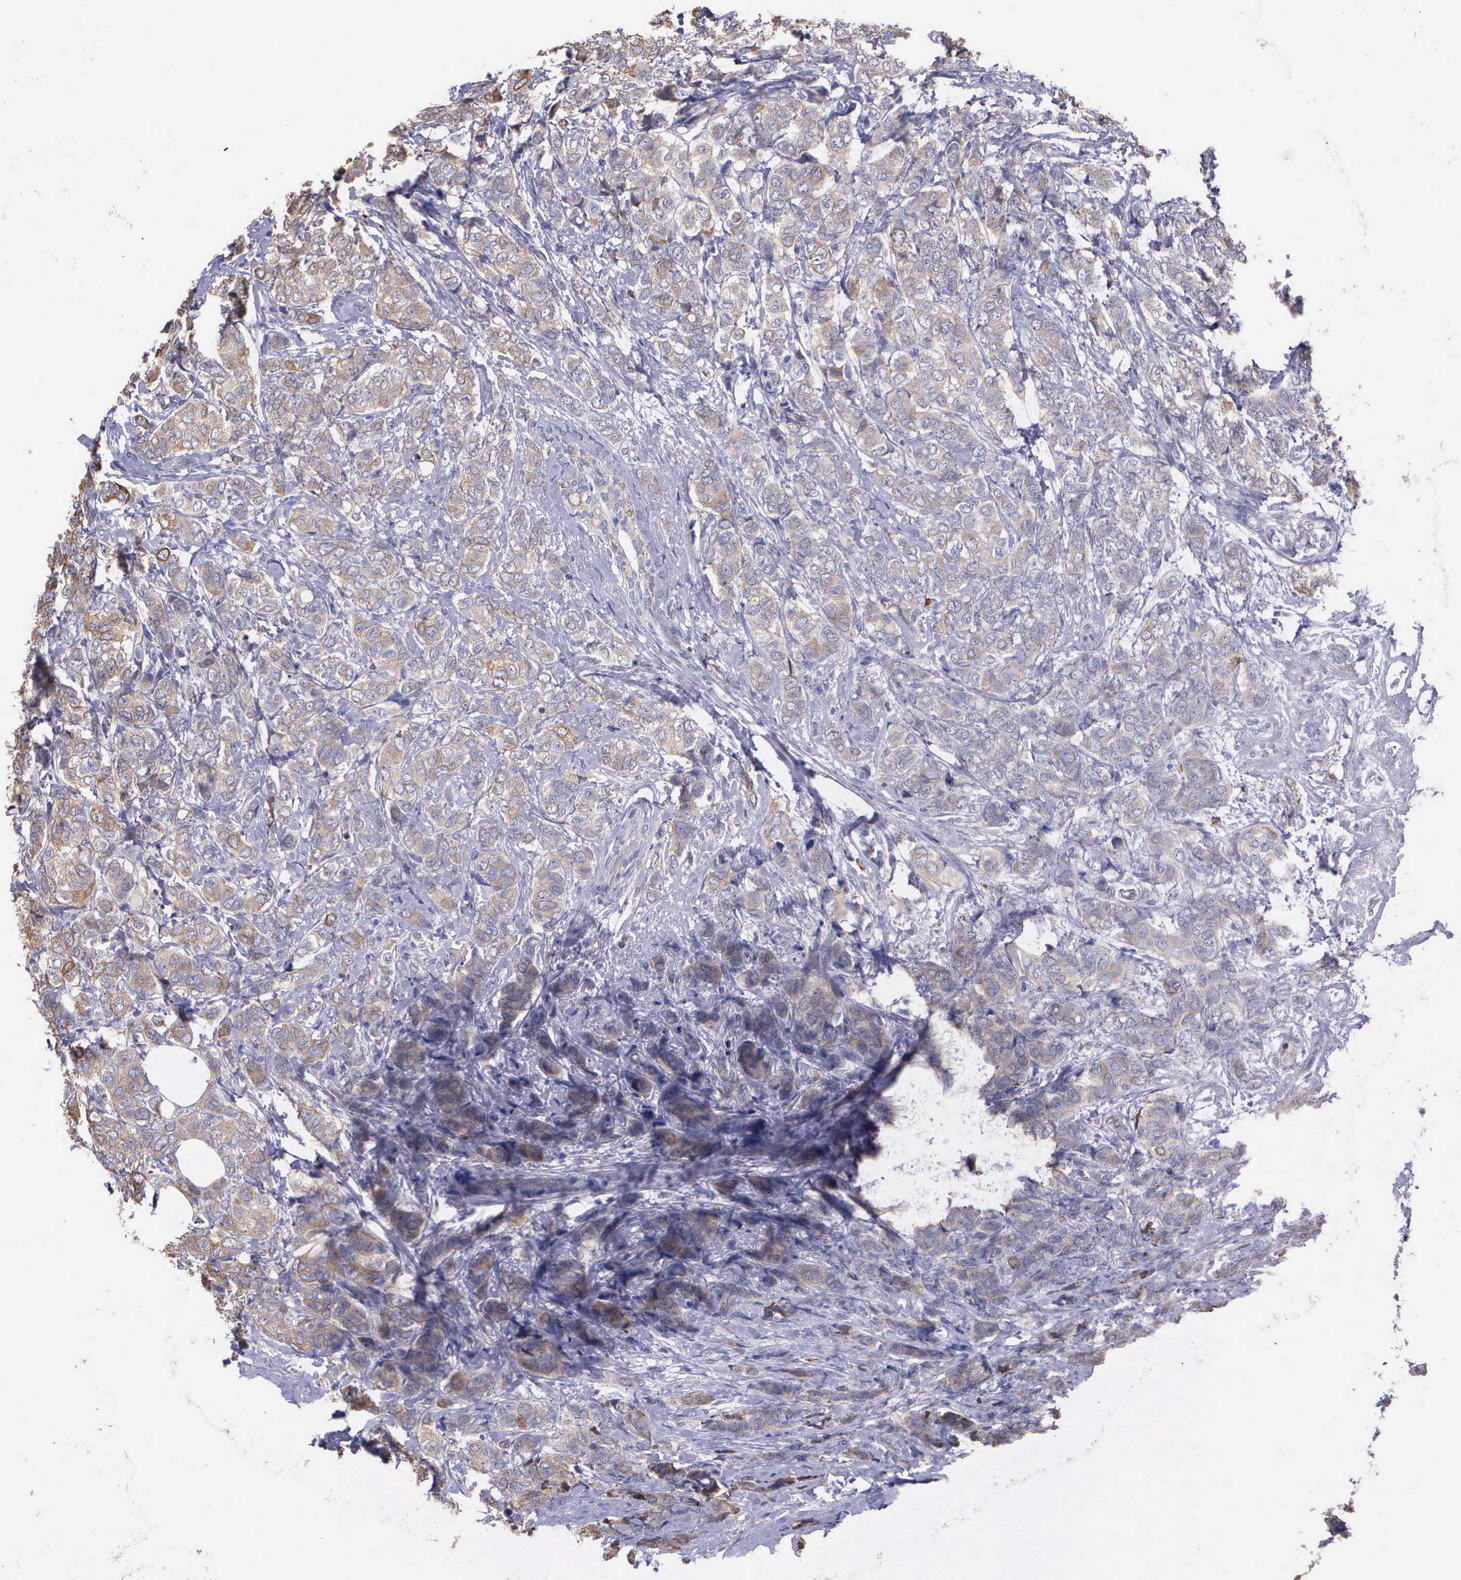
{"staining": {"intensity": "weak", "quantity": ">75%", "location": "cytoplasmic/membranous"}, "tissue": "breast cancer", "cell_type": "Tumor cells", "image_type": "cancer", "snomed": [{"axis": "morphology", "description": "Lobular carcinoma"}, {"axis": "topography", "description": "Breast"}], "caption": "Brown immunohistochemical staining in breast cancer shows weak cytoplasmic/membranous expression in approximately >75% of tumor cells.", "gene": "ZC3H12B", "patient": {"sex": "female", "age": 60}}